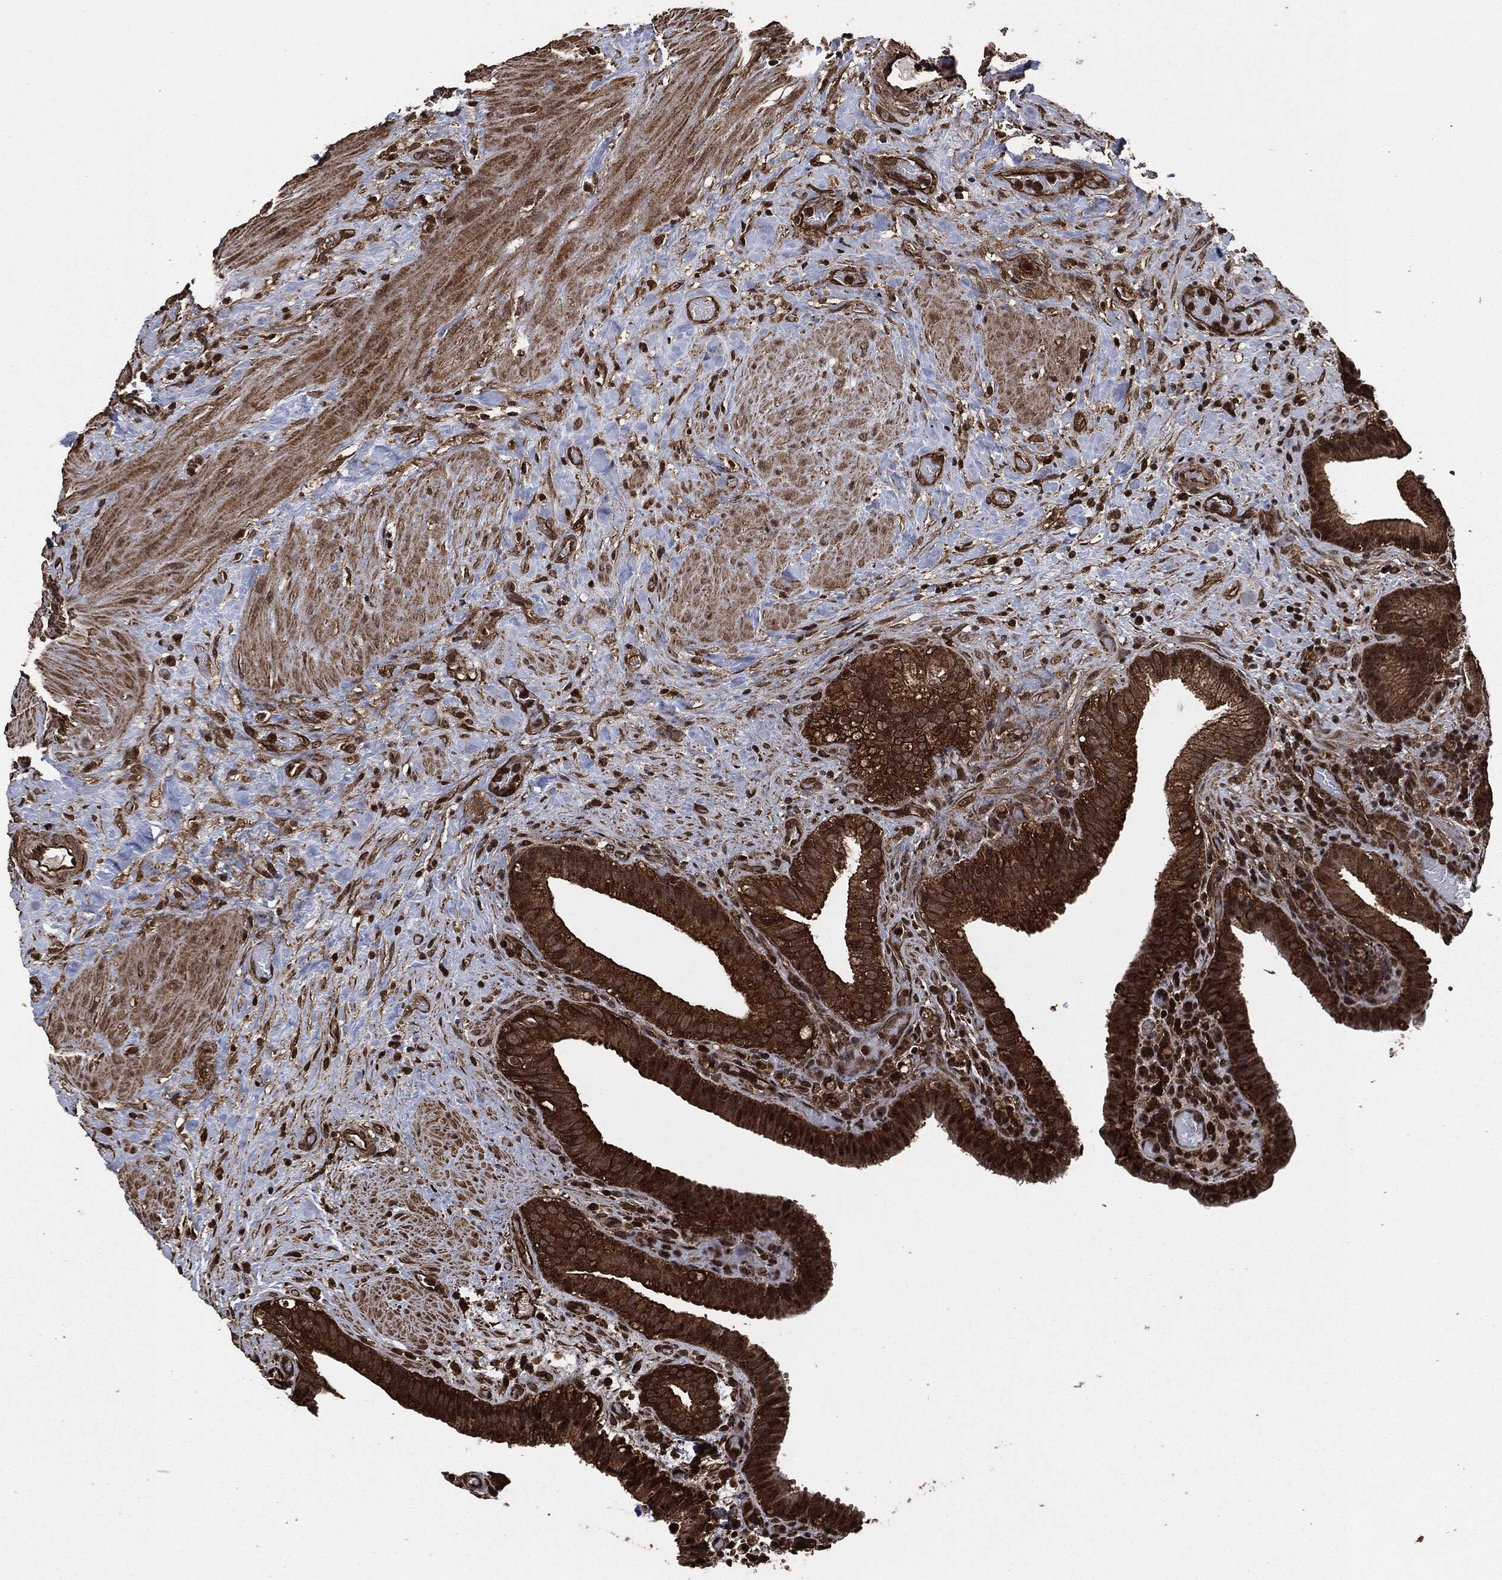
{"staining": {"intensity": "strong", "quantity": ">75%", "location": "cytoplasmic/membranous"}, "tissue": "gallbladder", "cell_type": "Glandular cells", "image_type": "normal", "snomed": [{"axis": "morphology", "description": "Normal tissue, NOS"}, {"axis": "topography", "description": "Gallbladder"}], "caption": "Unremarkable gallbladder exhibits strong cytoplasmic/membranous staining in about >75% of glandular cells, visualized by immunohistochemistry. (DAB (3,3'-diaminobenzidine) IHC, brown staining for protein, blue staining for nuclei).", "gene": "HRAS", "patient": {"sex": "male", "age": 62}}